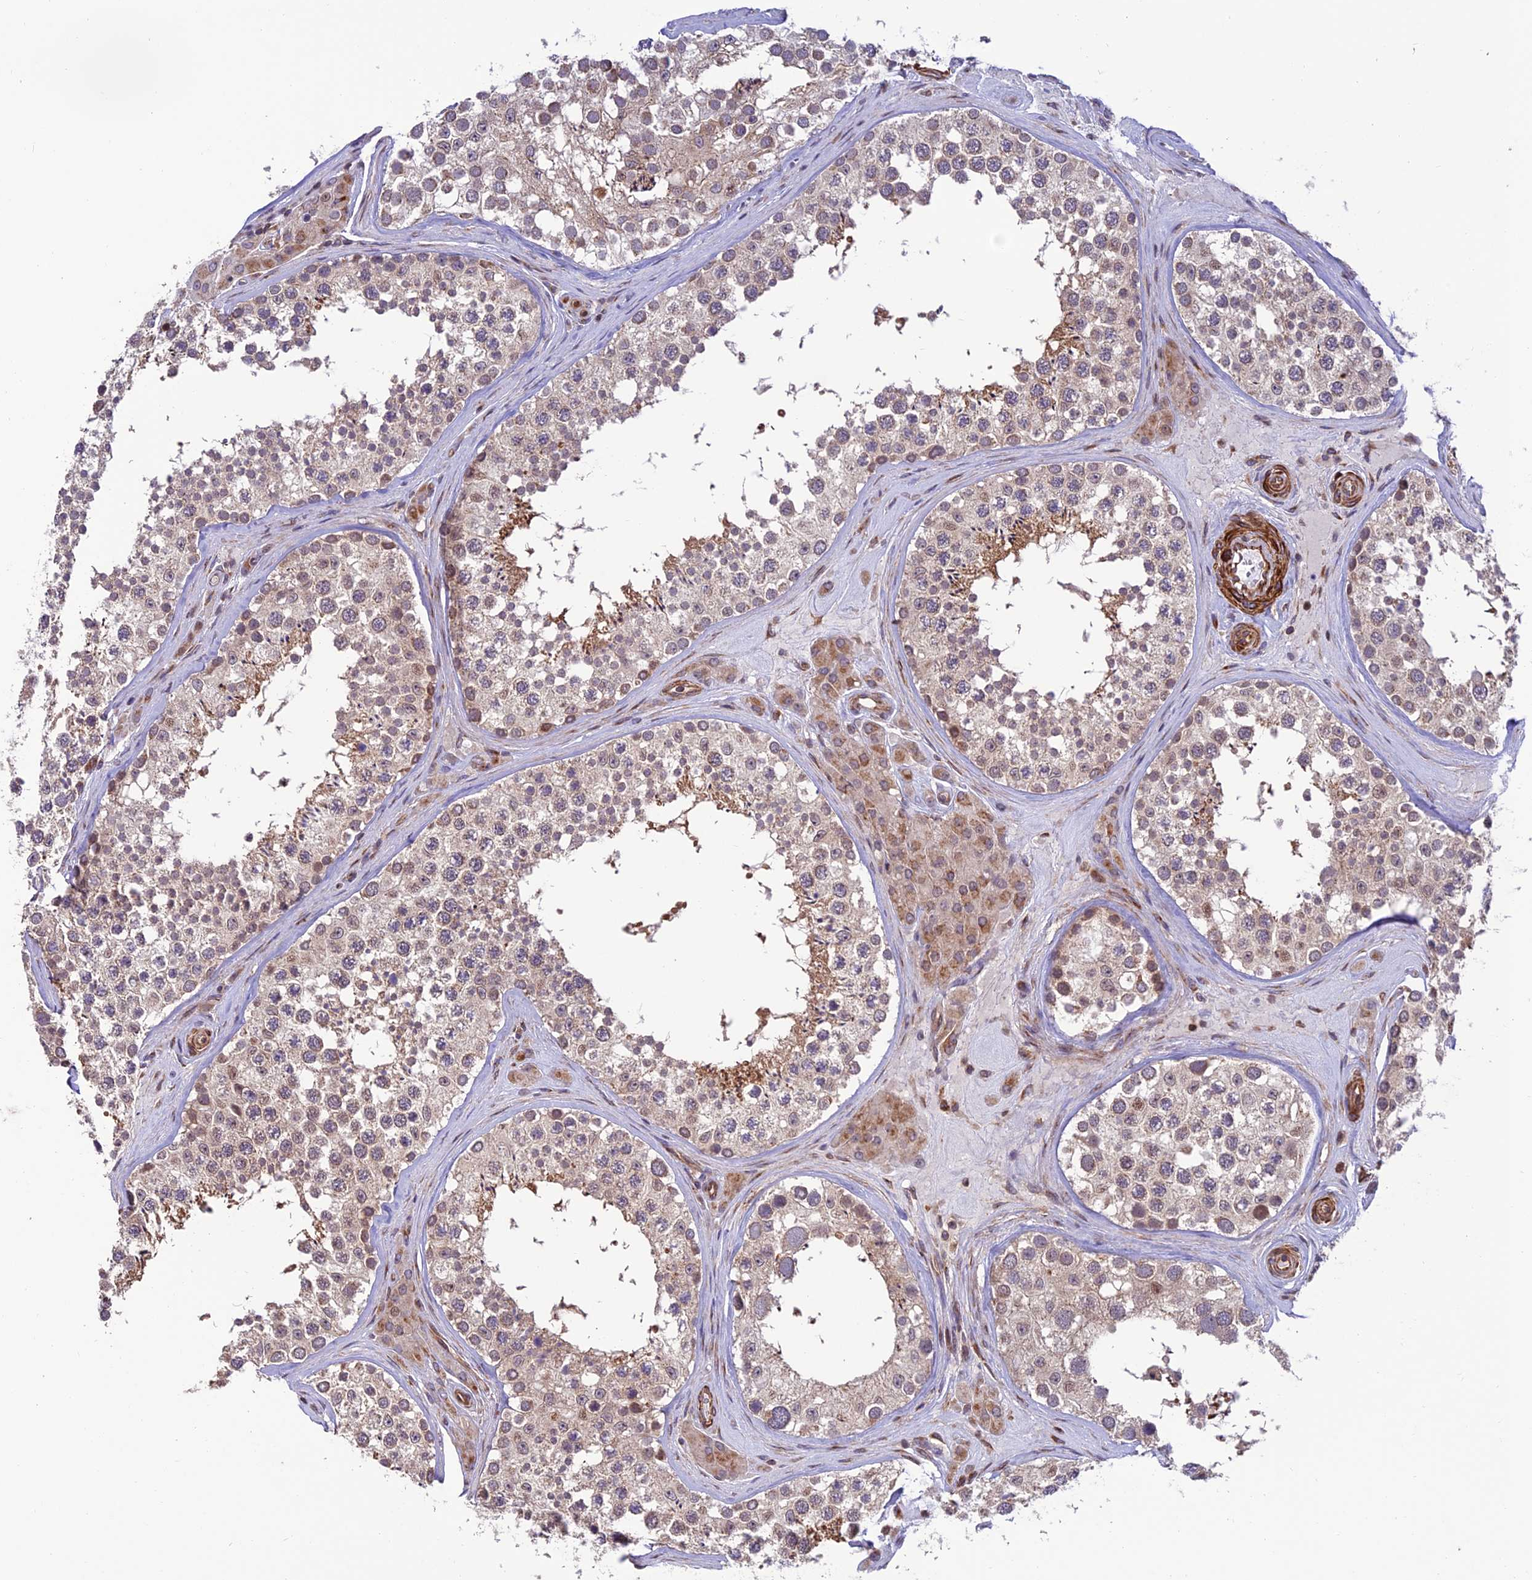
{"staining": {"intensity": "moderate", "quantity": "25%-75%", "location": "cytoplasmic/membranous"}, "tissue": "testis", "cell_type": "Cells in seminiferous ducts", "image_type": "normal", "snomed": [{"axis": "morphology", "description": "Normal tissue, NOS"}, {"axis": "topography", "description": "Testis"}], "caption": "Protein expression analysis of unremarkable testis displays moderate cytoplasmic/membranous expression in approximately 25%-75% of cells in seminiferous ducts.", "gene": "TNIP3", "patient": {"sex": "male", "age": 46}}